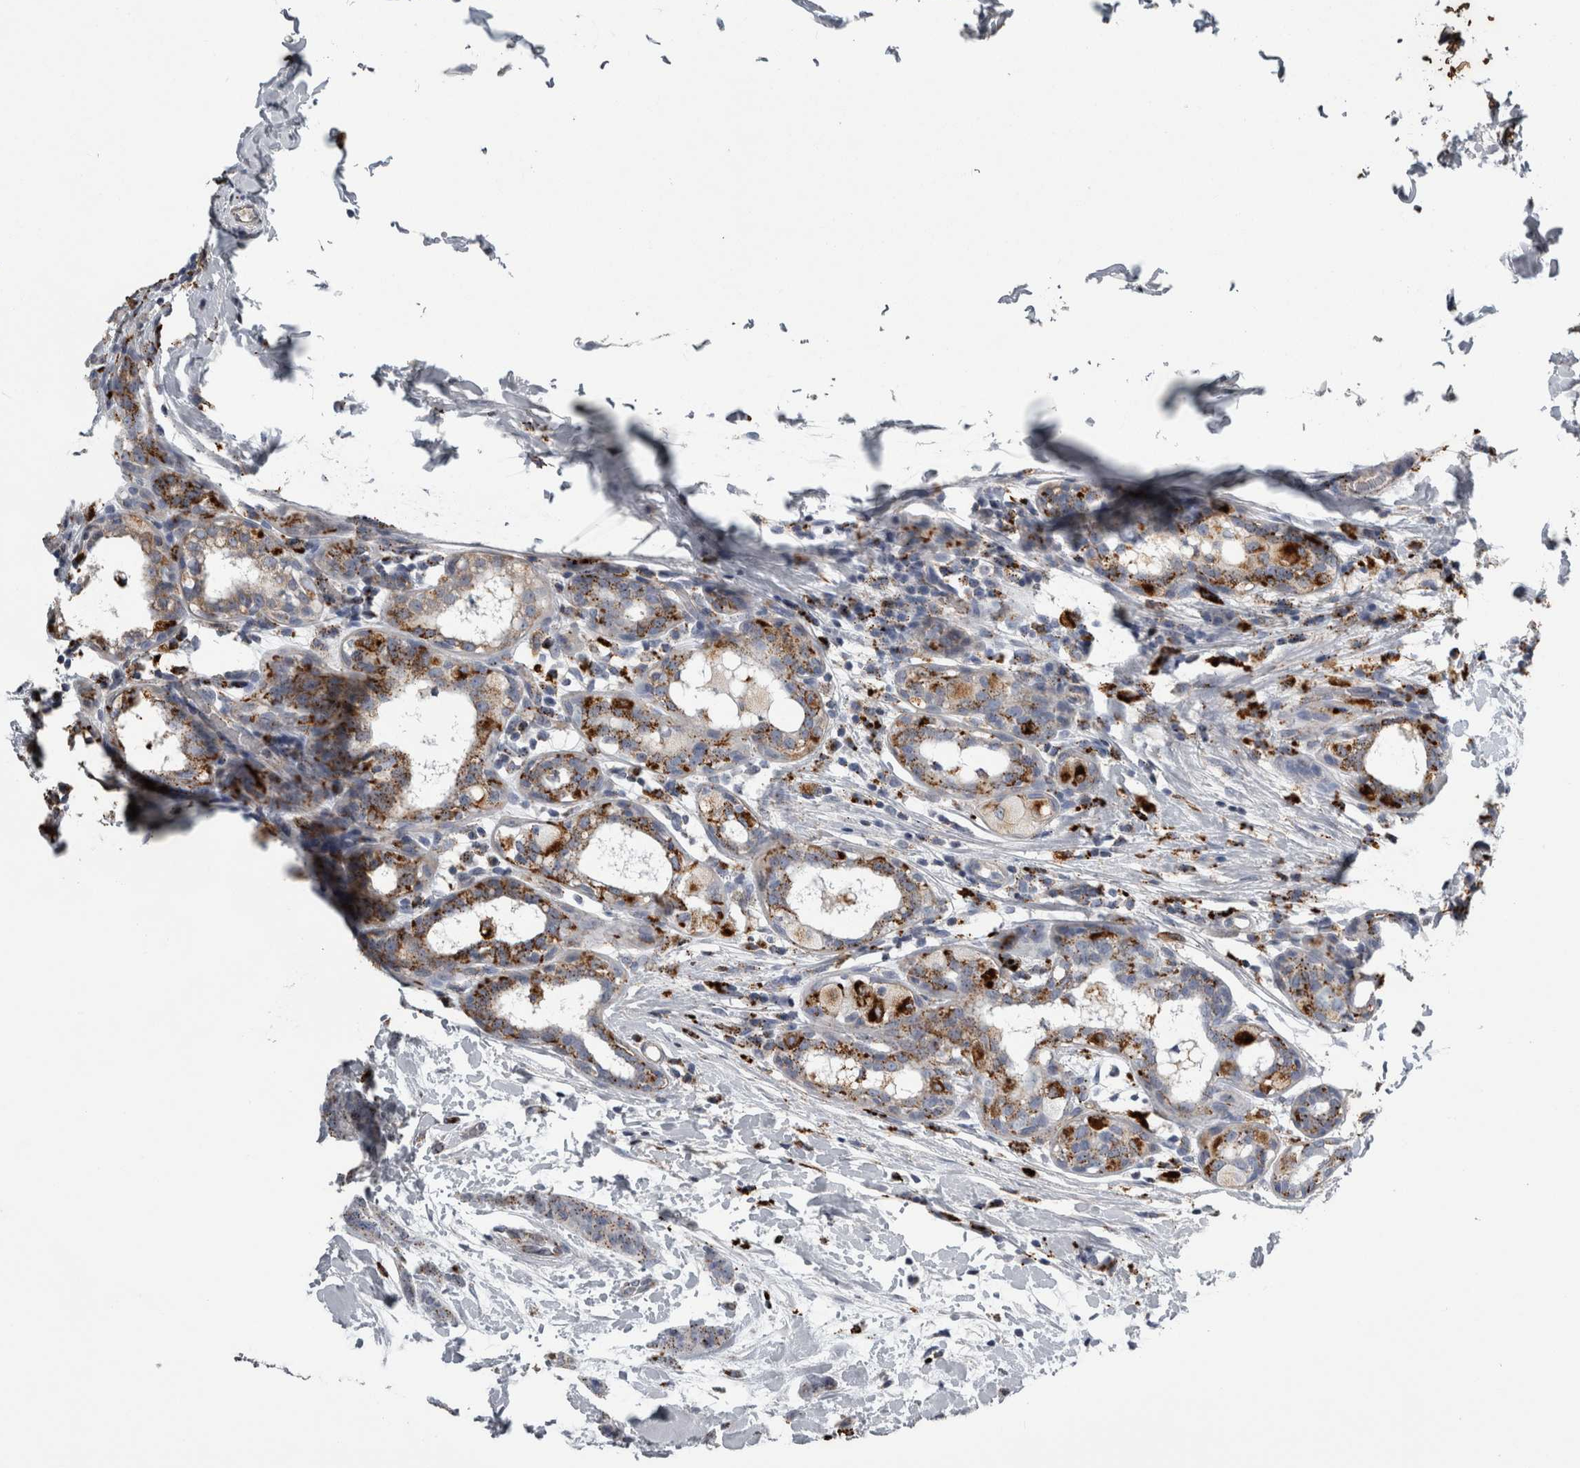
{"staining": {"intensity": "moderate", "quantity": ">75%", "location": "cytoplasmic/membranous"}, "tissue": "breast cancer", "cell_type": "Tumor cells", "image_type": "cancer", "snomed": [{"axis": "morphology", "description": "Normal tissue, NOS"}, {"axis": "morphology", "description": "Duct carcinoma"}, {"axis": "topography", "description": "Breast"}], "caption": "A brown stain labels moderate cytoplasmic/membranous staining of a protein in human breast cancer tumor cells. The staining was performed using DAB (3,3'-diaminobenzidine), with brown indicating positive protein expression. Nuclei are stained blue with hematoxylin.", "gene": "DPP7", "patient": {"sex": "female", "age": 40}}